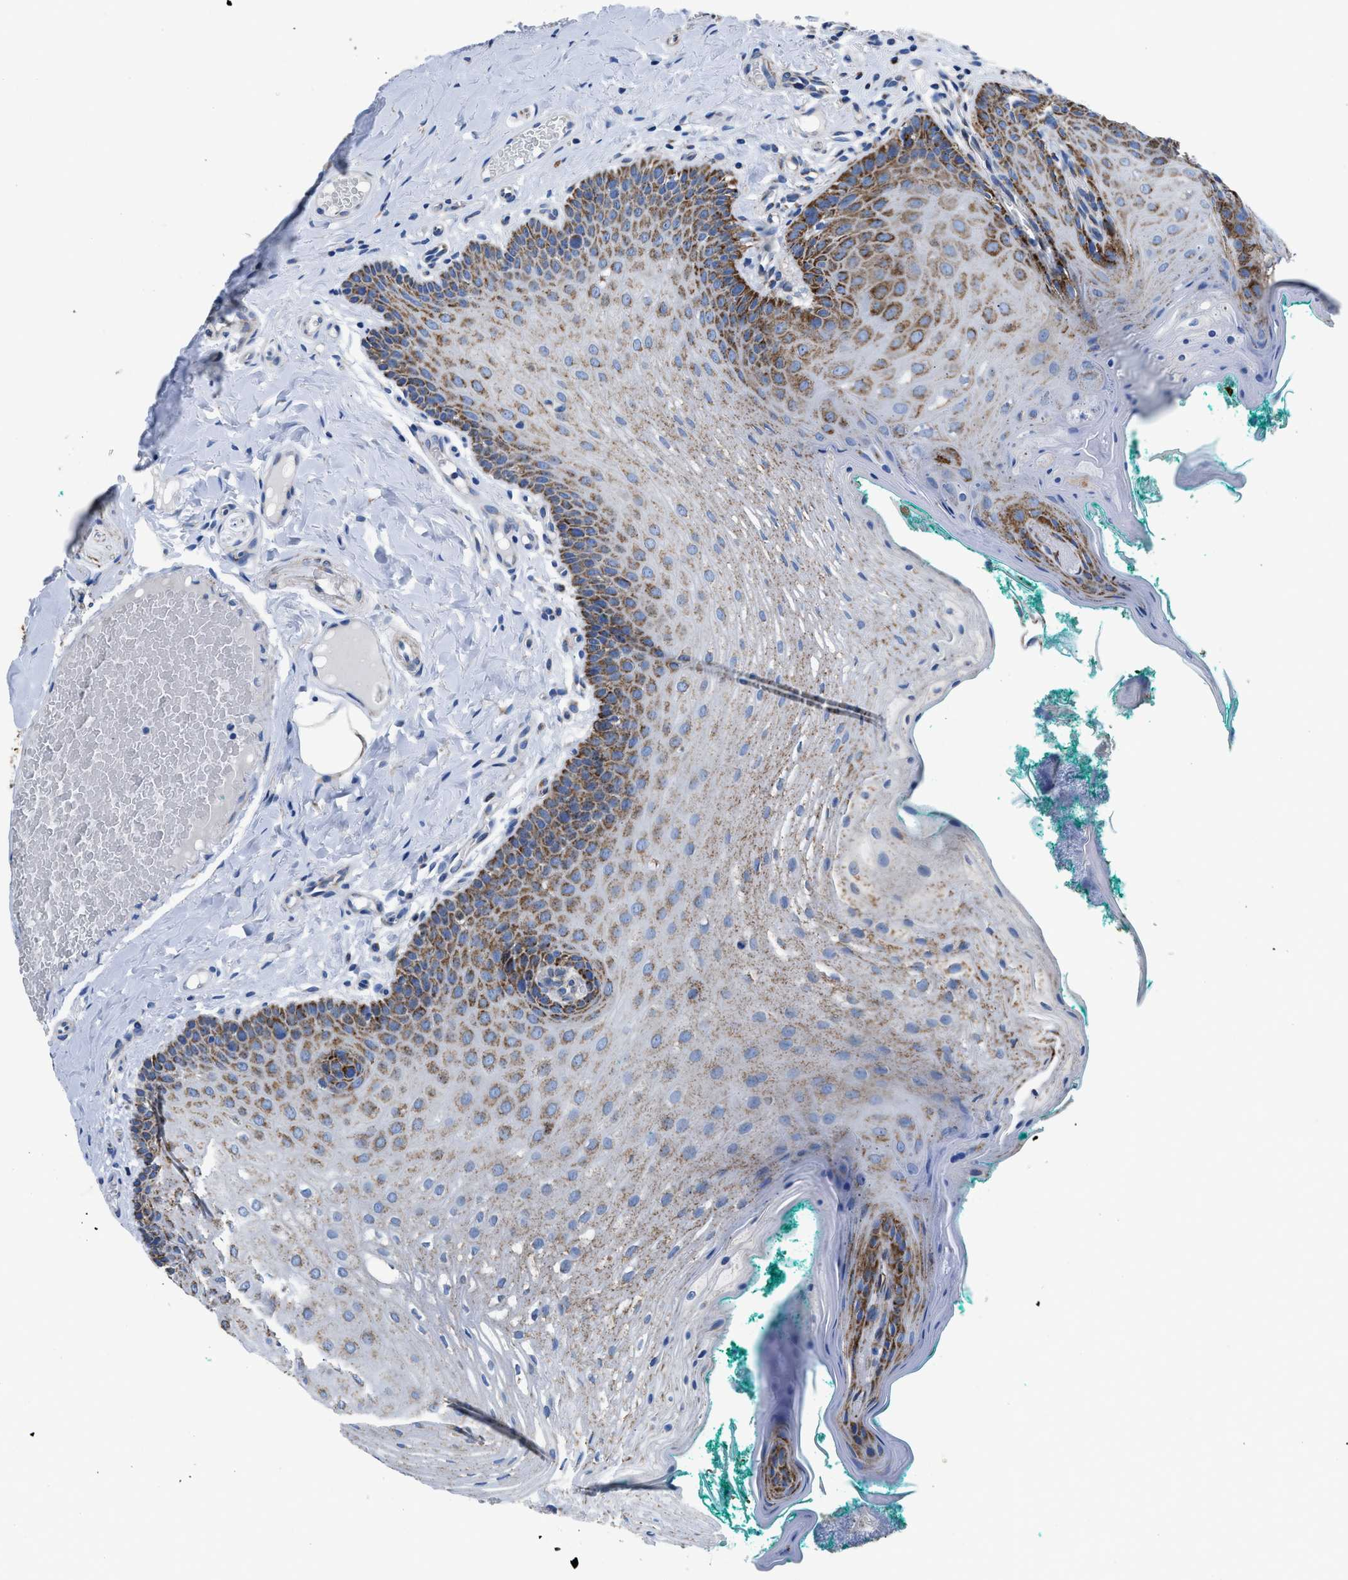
{"staining": {"intensity": "moderate", "quantity": "25%-75%", "location": "cytoplasmic/membranous"}, "tissue": "oral mucosa", "cell_type": "Squamous epithelial cells", "image_type": "normal", "snomed": [{"axis": "morphology", "description": "Normal tissue, NOS"}, {"axis": "topography", "description": "Oral tissue"}], "caption": "A brown stain shows moderate cytoplasmic/membranous positivity of a protein in squamous epithelial cells of unremarkable human oral mucosa.", "gene": "ZDHHC3", "patient": {"sex": "male", "age": 58}}